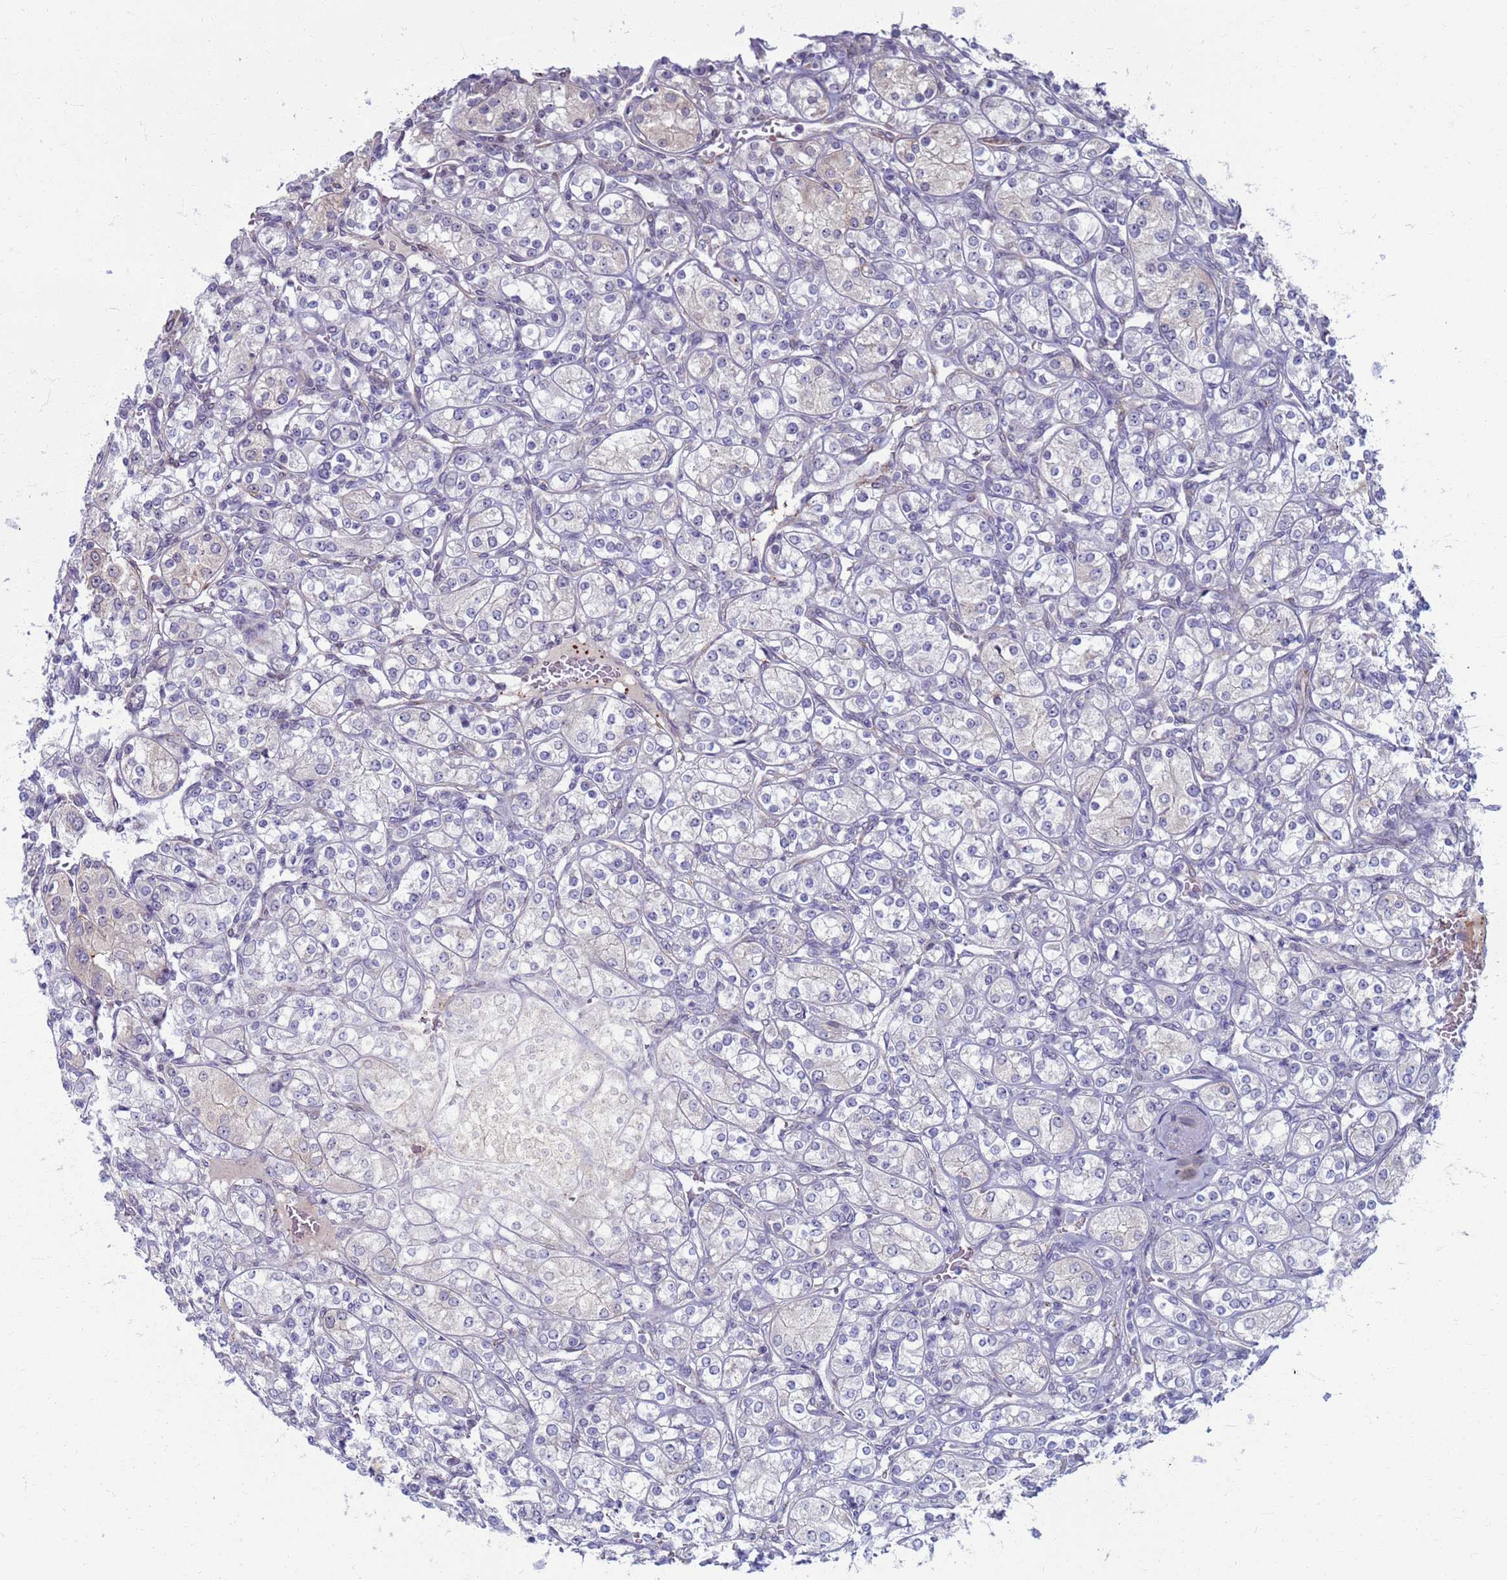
{"staining": {"intensity": "negative", "quantity": "none", "location": "none"}, "tissue": "renal cancer", "cell_type": "Tumor cells", "image_type": "cancer", "snomed": [{"axis": "morphology", "description": "Adenocarcinoma, NOS"}, {"axis": "topography", "description": "Kidney"}], "caption": "Immunohistochemistry (IHC) image of human renal cancer stained for a protein (brown), which demonstrates no staining in tumor cells.", "gene": "CLCA2", "patient": {"sex": "male", "age": 77}}